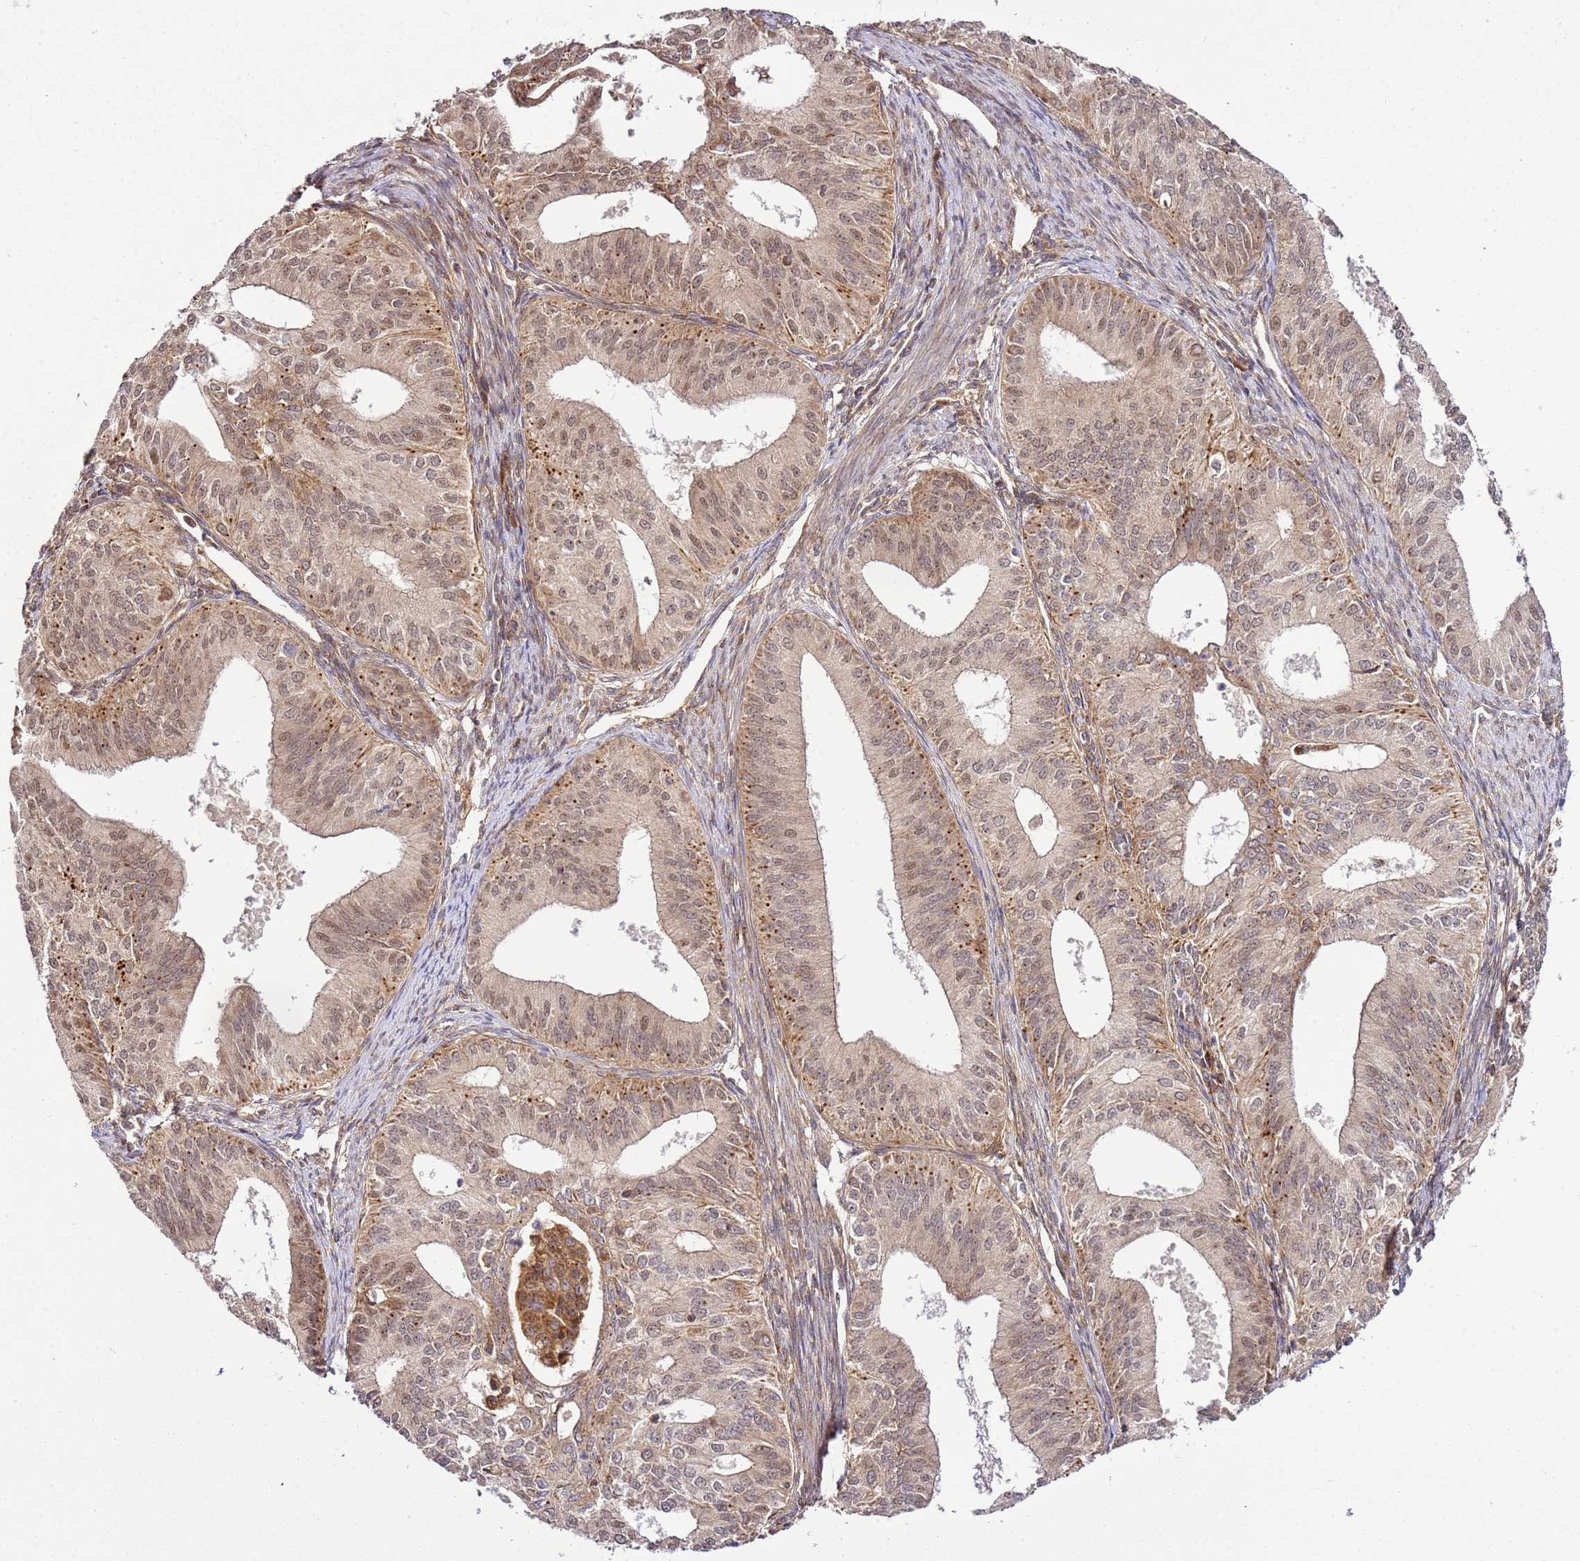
{"staining": {"intensity": "moderate", "quantity": ">75%", "location": "cytoplasmic/membranous"}, "tissue": "endometrial cancer", "cell_type": "Tumor cells", "image_type": "cancer", "snomed": [{"axis": "morphology", "description": "Adenocarcinoma, NOS"}, {"axis": "topography", "description": "Endometrium"}], "caption": "Protein staining displays moderate cytoplasmic/membranous expression in about >75% of tumor cells in endometrial adenocarcinoma. Using DAB (3,3'-diaminobenzidine) (brown) and hematoxylin (blue) stains, captured at high magnification using brightfield microscopy.", "gene": "RASA3", "patient": {"sex": "female", "age": 50}}